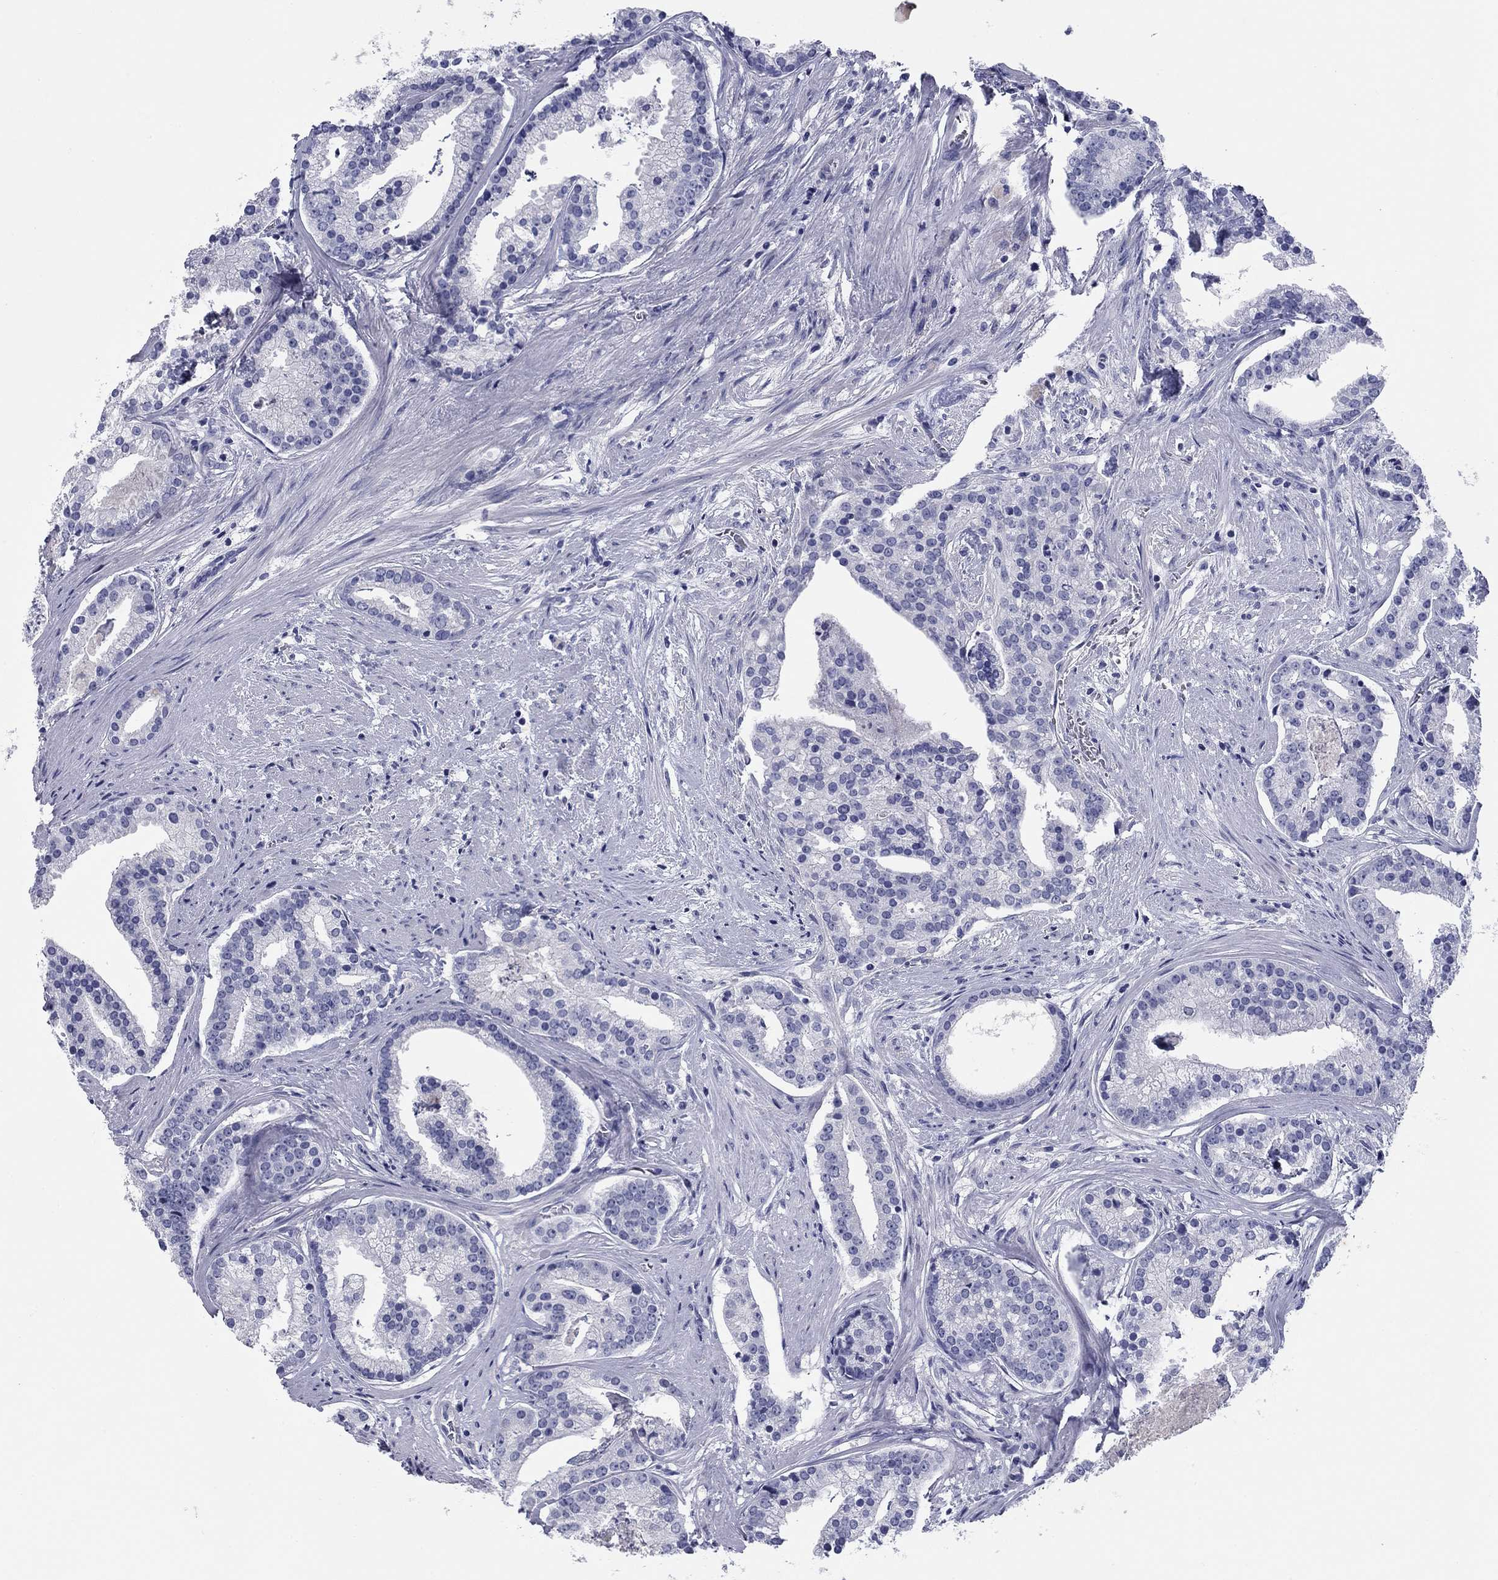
{"staining": {"intensity": "negative", "quantity": "none", "location": "none"}, "tissue": "prostate cancer", "cell_type": "Tumor cells", "image_type": "cancer", "snomed": [{"axis": "morphology", "description": "Adenocarcinoma, NOS"}, {"axis": "topography", "description": "Prostate and seminal vesicle, NOS"}, {"axis": "topography", "description": "Prostate"}], "caption": "Immunohistochemistry image of human adenocarcinoma (prostate) stained for a protein (brown), which shows no positivity in tumor cells.", "gene": "KCNH1", "patient": {"sex": "male", "age": 44}}